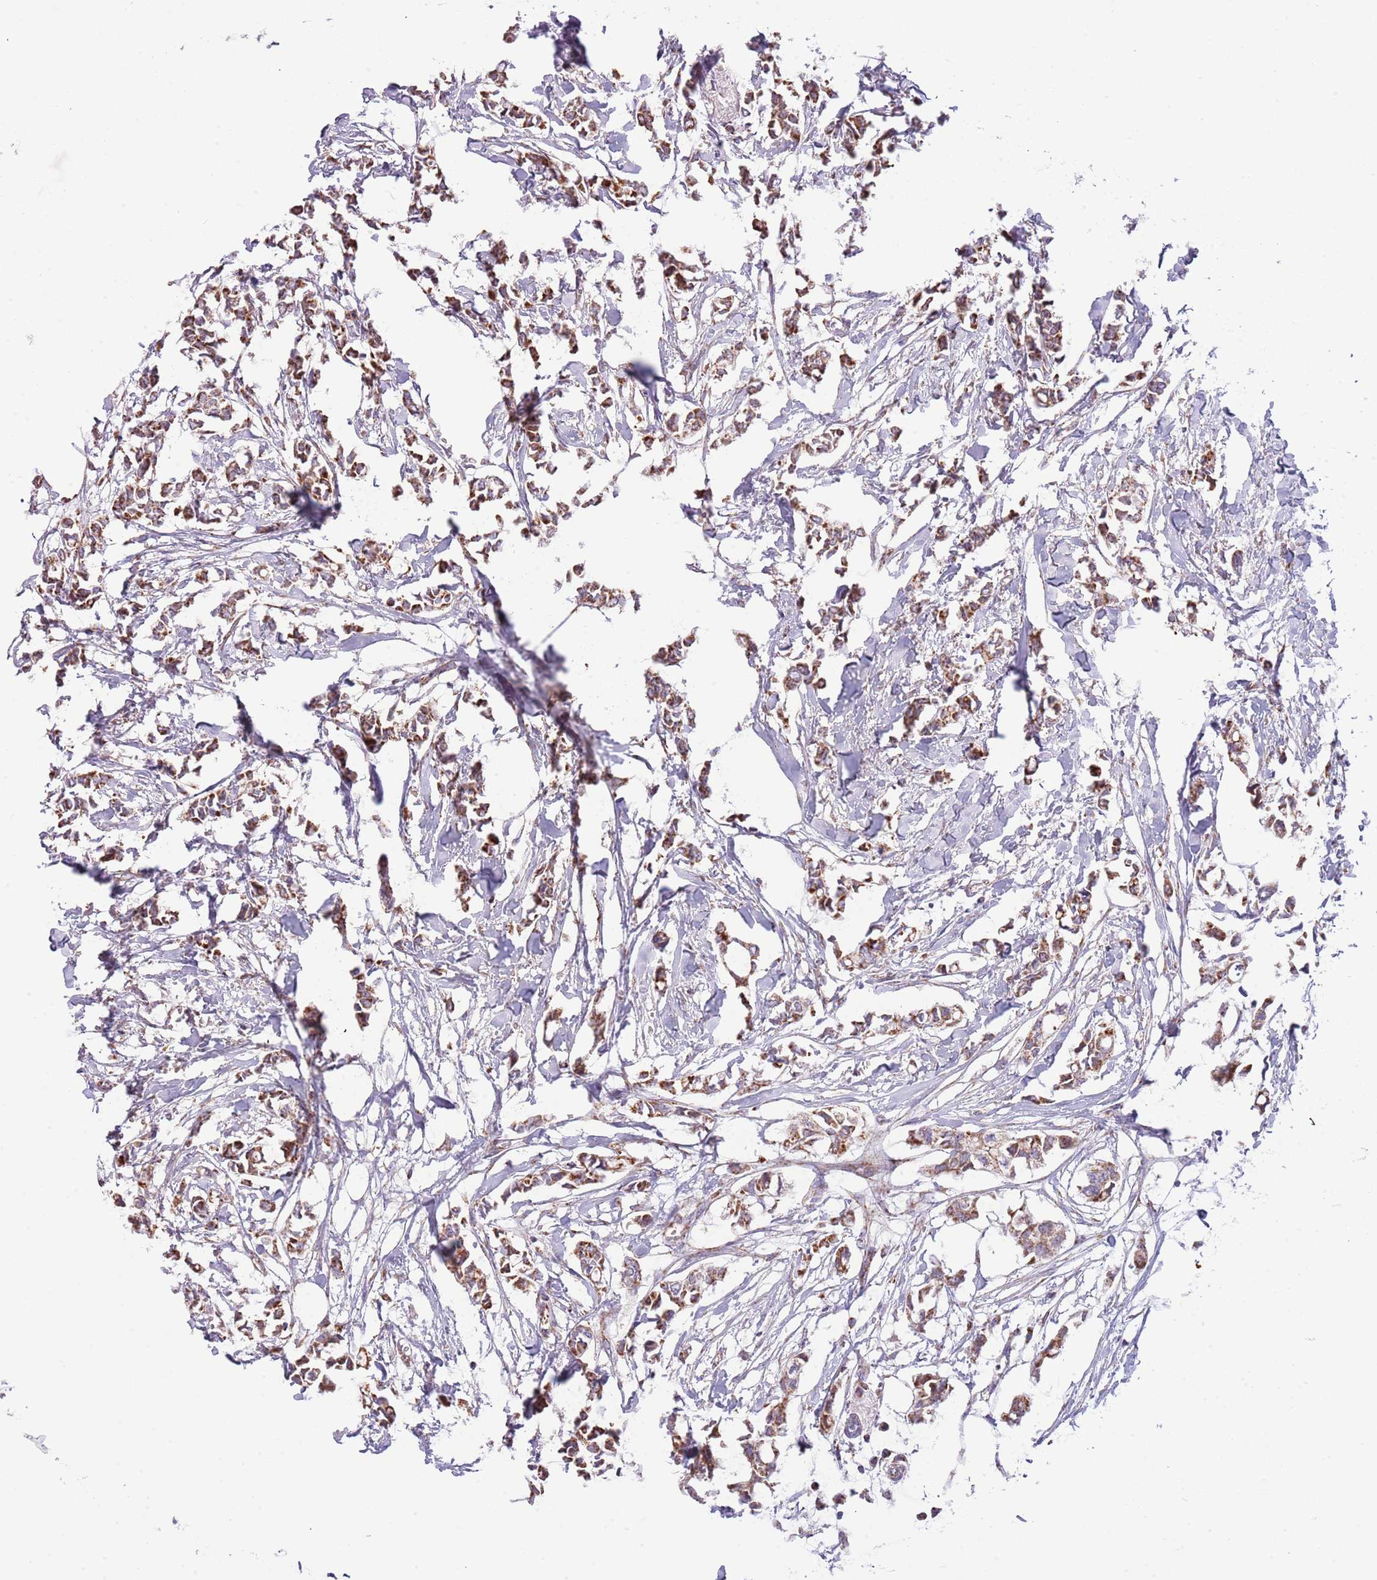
{"staining": {"intensity": "moderate", "quantity": ">75%", "location": "cytoplasmic/membranous"}, "tissue": "breast cancer", "cell_type": "Tumor cells", "image_type": "cancer", "snomed": [{"axis": "morphology", "description": "Duct carcinoma"}, {"axis": "topography", "description": "Breast"}], "caption": "Approximately >75% of tumor cells in human breast cancer (infiltrating ductal carcinoma) demonstrate moderate cytoplasmic/membranous protein staining as visualized by brown immunohistochemical staining.", "gene": "LHX6", "patient": {"sex": "female", "age": 41}}